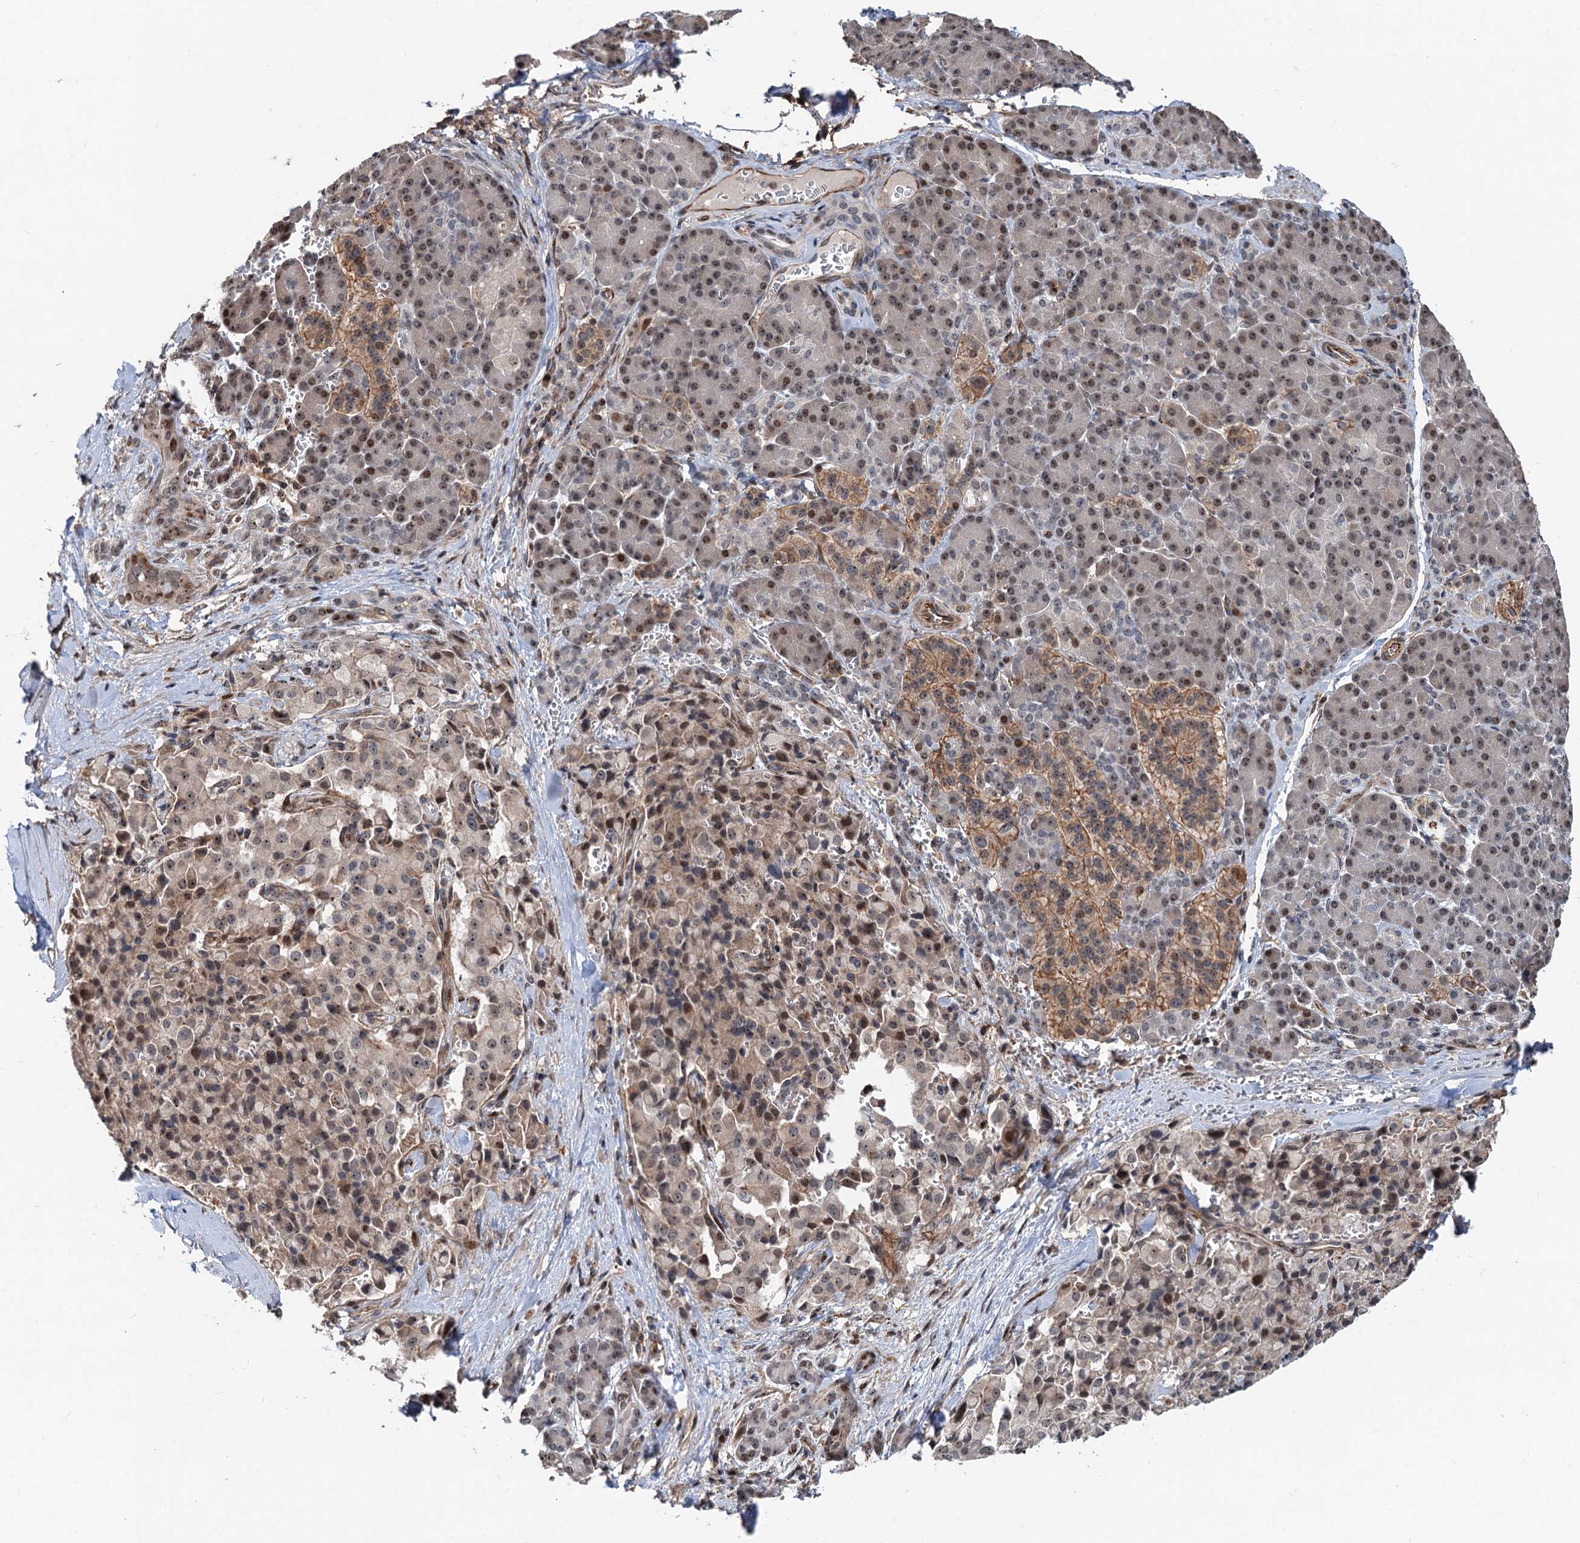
{"staining": {"intensity": "moderate", "quantity": ">75%", "location": "nuclear"}, "tissue": "pancreatic cancer", "cell_type": "Tumor cells", "image_type": "cancer", "snomed": [{"axis": "morphology", "description": "Adenocarcinoma, NOS"}, {"axis": "topography", "description": "Pancreas"}], "caption": "A brown stain labels moderate nuclear expression of a protein in human pancreatic adenocarcinoma tumor cells. (DAB = brown stain, brightfield microscopy at high magnification).", "gene": "TMA16", "patient": {"sex": "male", "age": 65}}